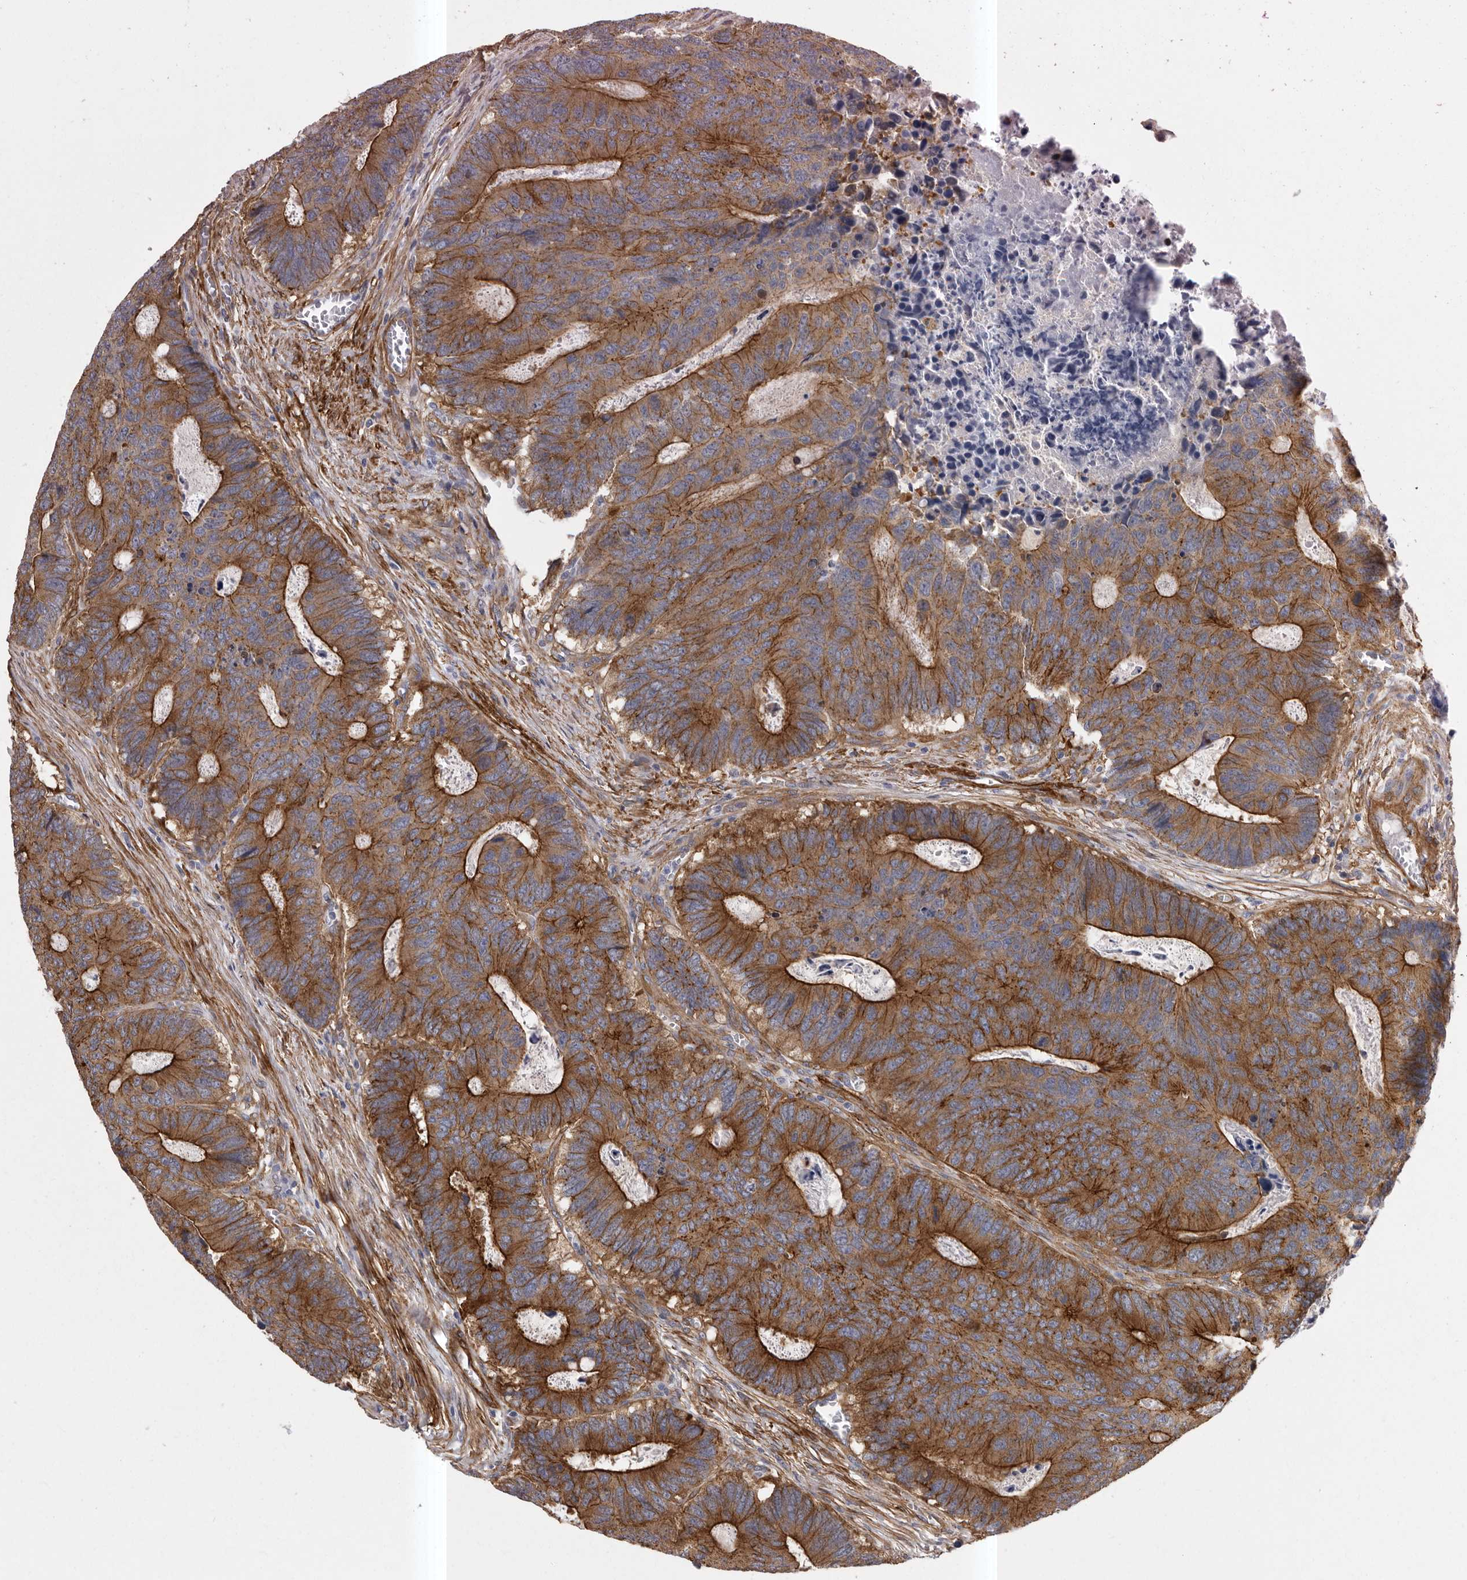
{"staining": {"intensity": "strong", "quantity": ">75%", "location": "cytoplasmic/membranous"}, "tissue": "colorectal cancer", "cell_type": "Tumor cells", "image_type": "cancer", "snomed": [{"axis": "morphology", "description": "Adenocarcinoma, NOS"}, {"axis": "topography", "description": "Colon"}], "caption": "Strong cytoplasmic/membranous protein positivity is seen in approximately >75% of tumor cells in colorectal cancer.", "gene": "ENAH", "patient": {"sex": "male", "age": 87}}